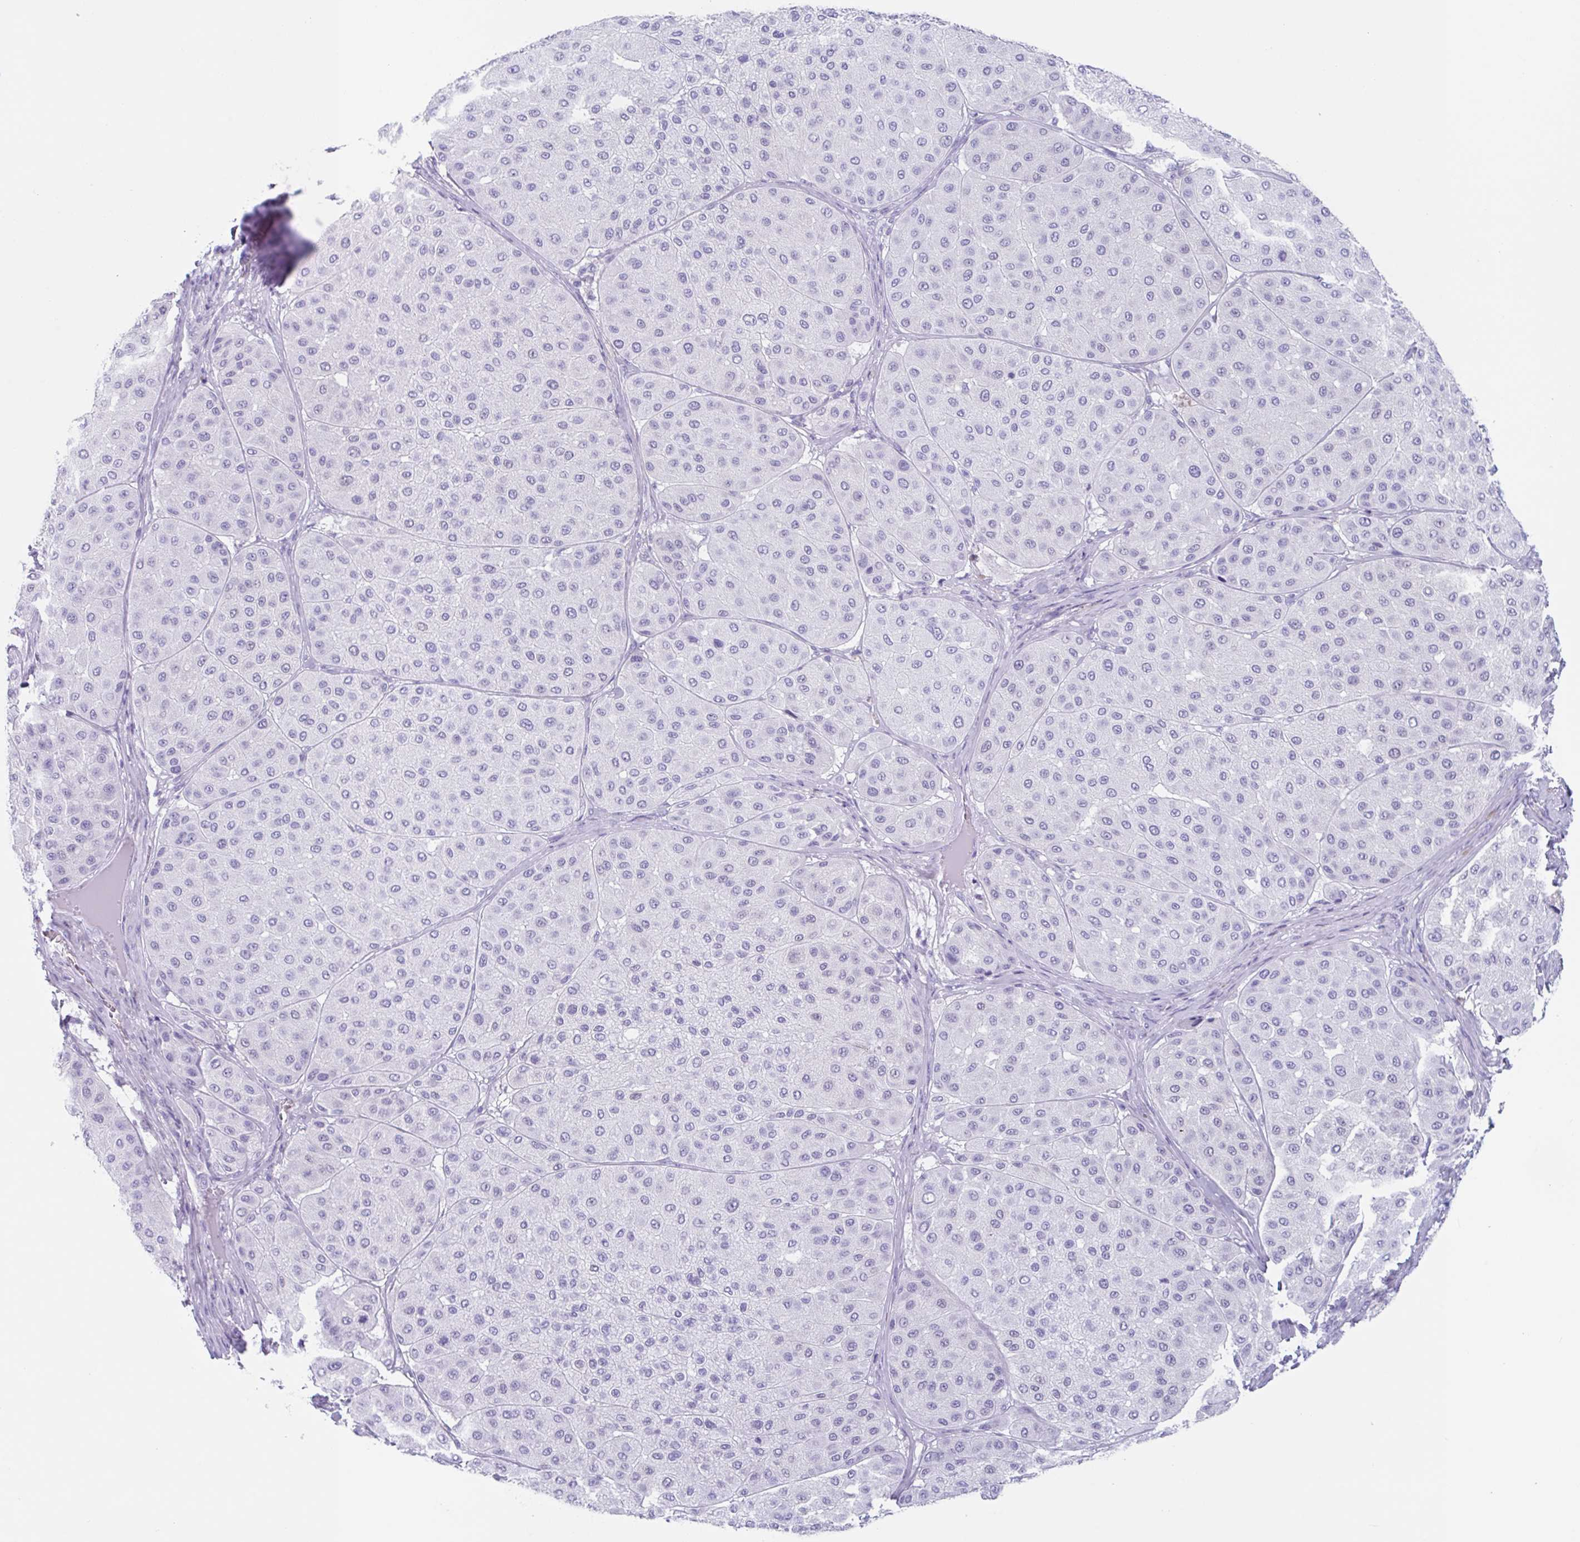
{"staining": {"intensity": "negative", "quantity": "none", "location": "none"}, "tissue": "melanoma", "cell_type": "Tumor cells", "image_type": "cancer", "snomed": [{"axis": "morphology", "description": "Malignant melanoma, Metastatic site"}, {"axis": "topography", "description": "Smooth muscle"}], "caption": "IHC histopathology image of neoplastic tissue: human malignant melanoma (metastatic site) stained with DAB exhibits no significant protein positivity in tumor cells.", "gene": "TAS2R41", "patient": {"sex": "male", "age": 41}}